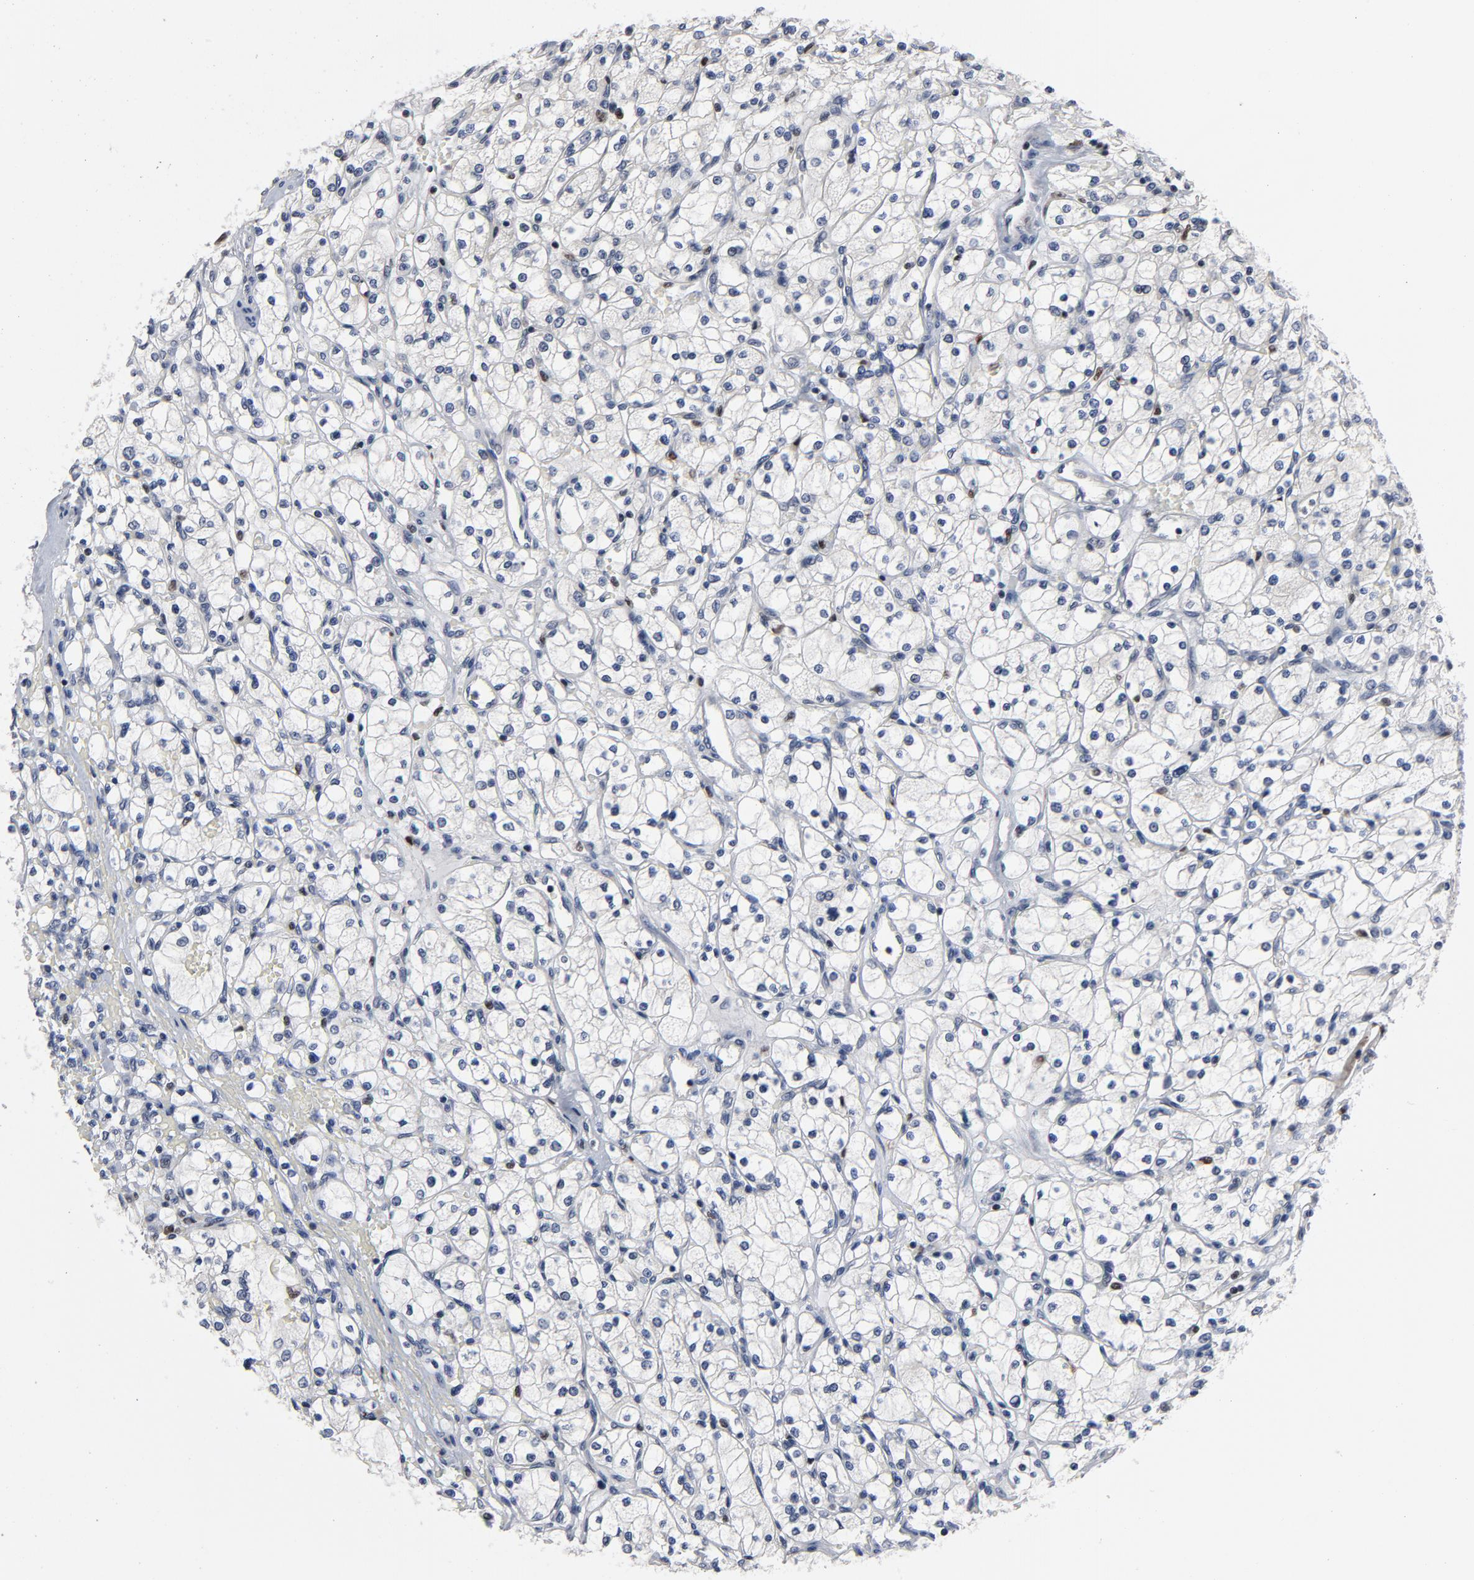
{"staining": {"intensity": "negative", "quantity": "none", "location": "none"}, "tissue": "renal cancer", "cell_type": "Tumor cells", "image_type": "cancer", "snomed": [{"axis": "morphology", "description": "Adenocarcinoma, NOS"}, {"axis": "topography", "description": "Kidney"}], "caption": "Protein analysis of adenocarcinoma (renal) reveals no significant expression in tumor cells. (Immunohistochemistry (ihc), brightfield microscopy, high magnification).", "gene": "NFKB1", "patient": {"sex": "female", "age": 83}}